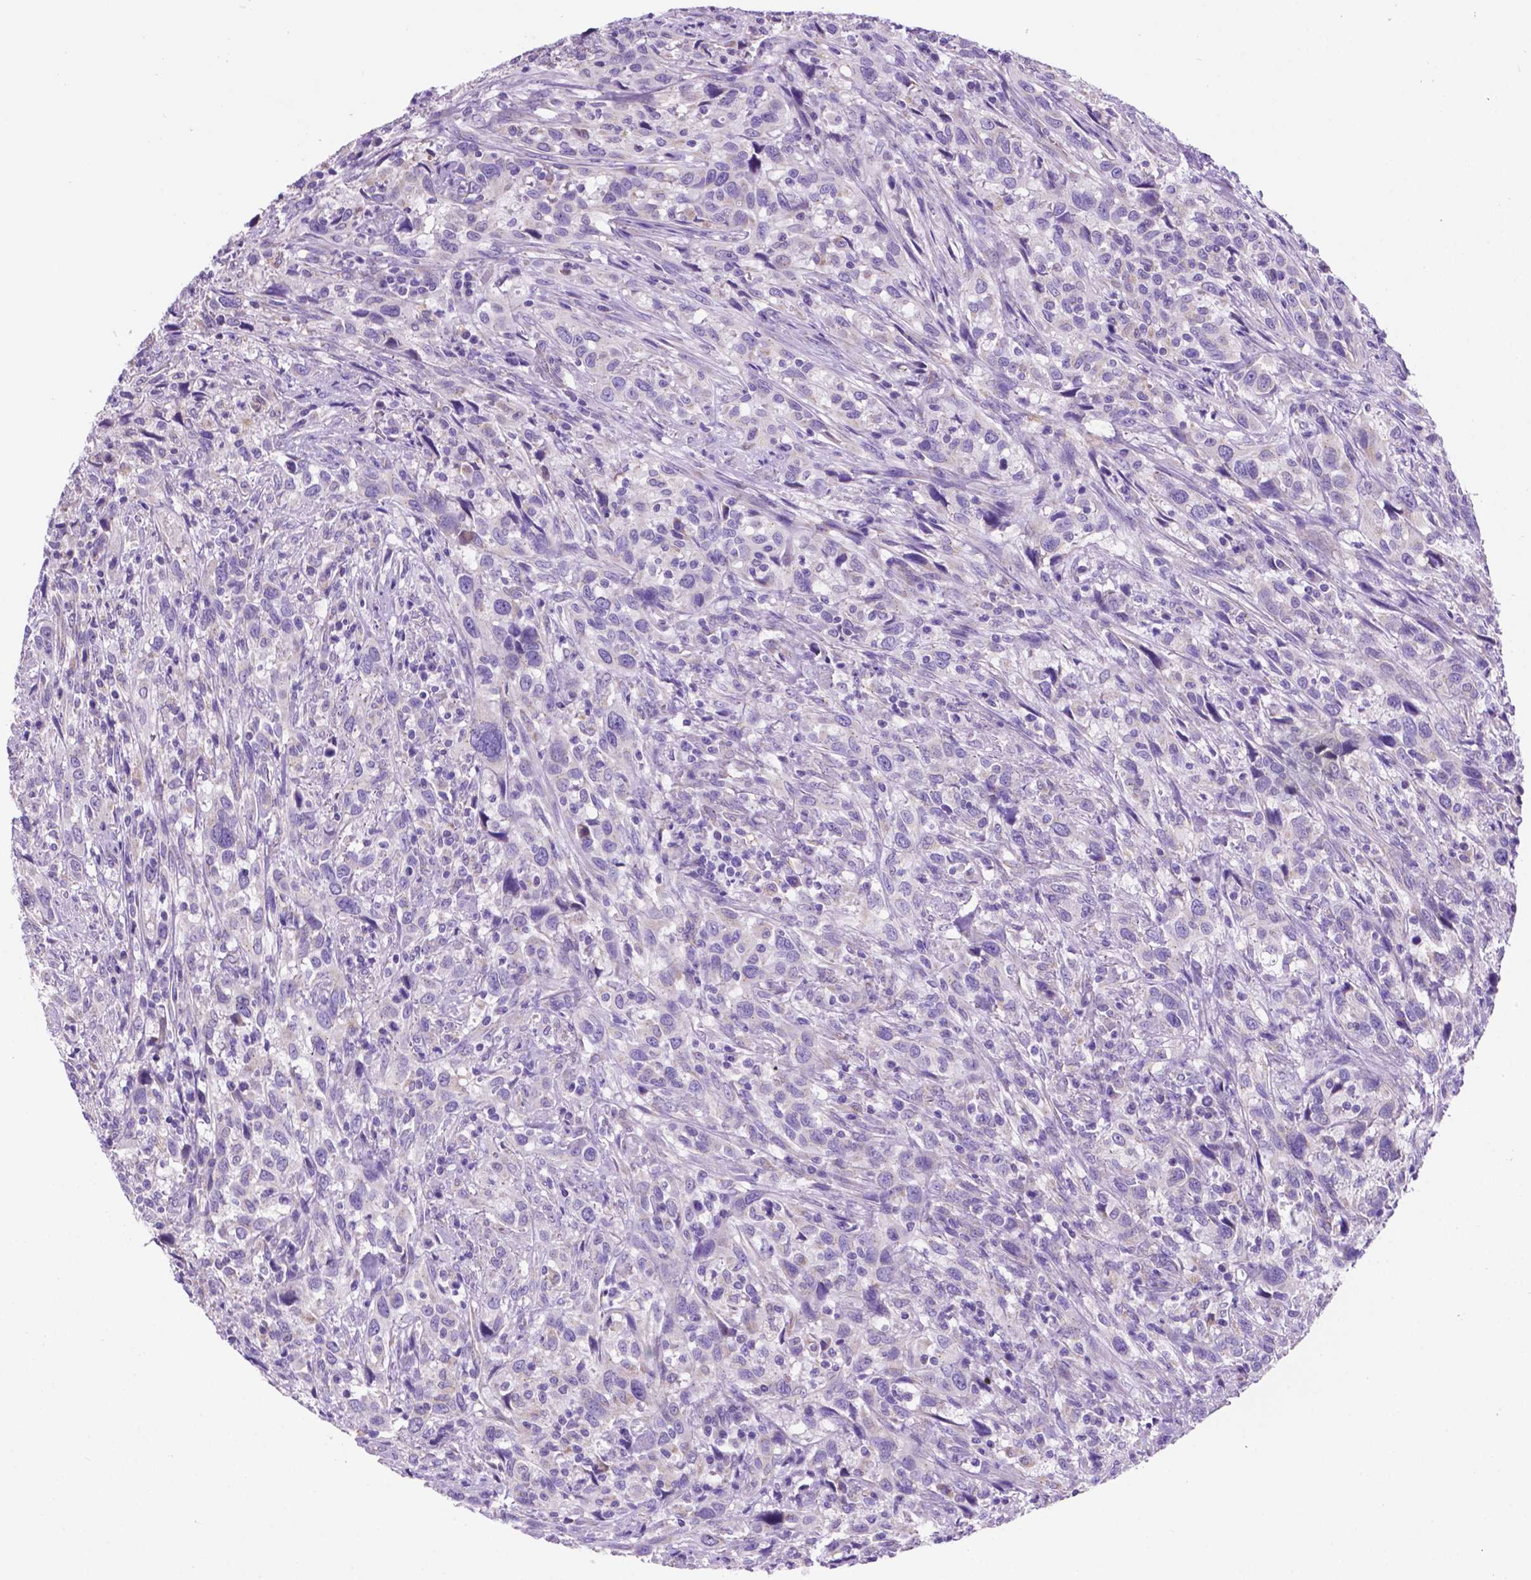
{"staining": {"intensity": "negative", "quantity": "none", "location": "none"}, "tissue": "urothelial cancer", "cell_type": "Tumor cells", "image_type": "cancer", "snomed": [{"axis": "morphology", "description": "Urothelial carcinoma, NOS"}, {"axis": "morphology", "description": "Urothelial carcinoma, High grade"}, {"axis": "topography", "description": "Urinary bladder"}], "caption": "This is an IHC image of high-grade urothelial carcinoma. There is no positivity in tumor cells.", "gene": "TMEM121B", "patient": {"sex": "female", "age": 64}}